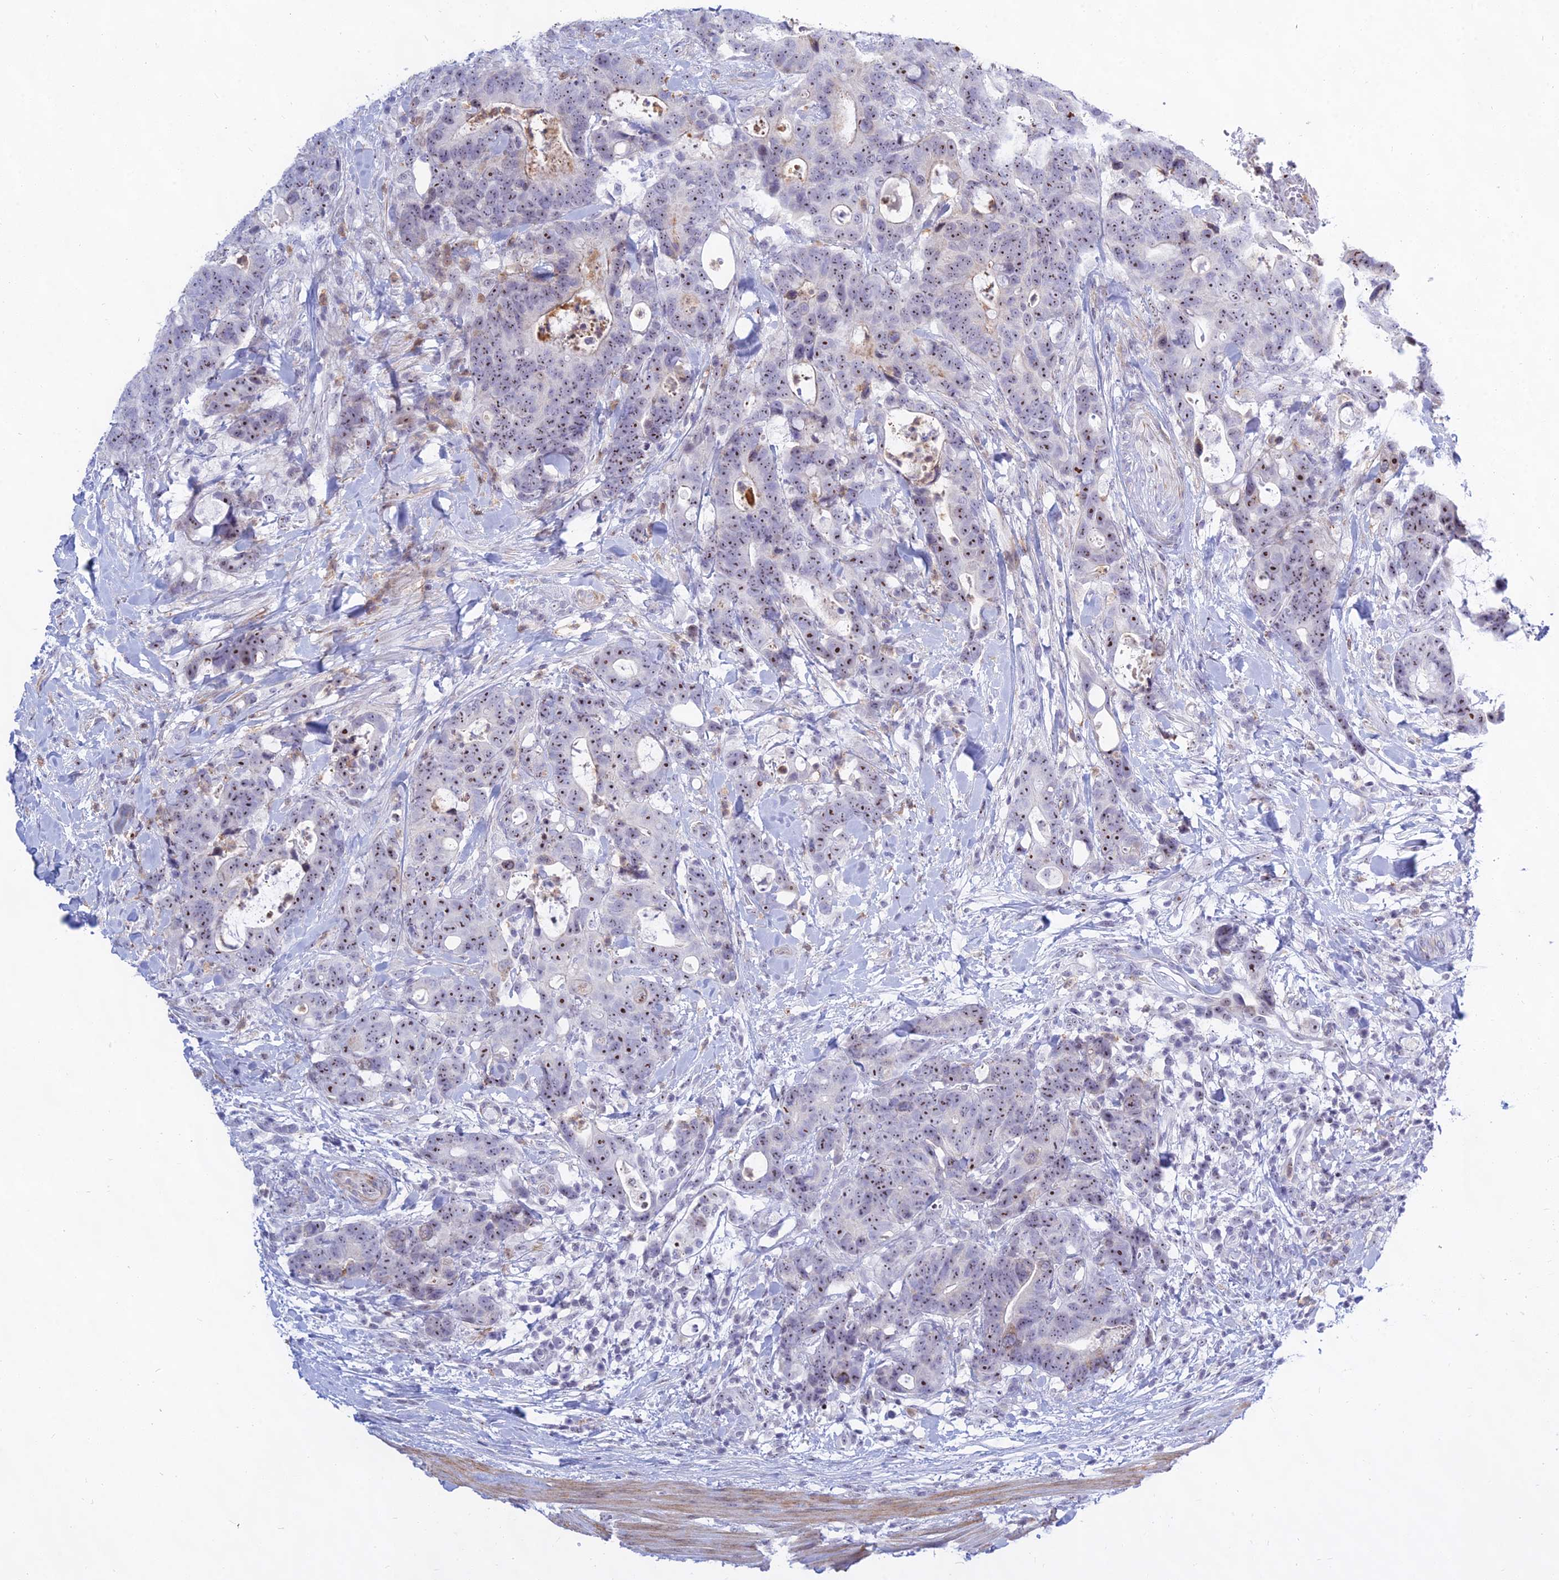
{"staining": {"intensity": "moderate", "quantity": ">75%", "location": "nuclear"}, "tissue": "colorectal cancer", "cell_type": "Tumor cells", "image_type": "cancer", "snomed": [{"axis": "morphology", "description": "Adenocarcinoma, NOS"}, {"axis": "topography", "description": "Colon"}], "caption": "Immunohistochemistry (IHC) of human colorectal cancer reveals medium levels of moderate nuclear staining in approximately >75% of tumor cells.", "gene": "KRR1", "patient": {"sex": "female", "age": 82}}